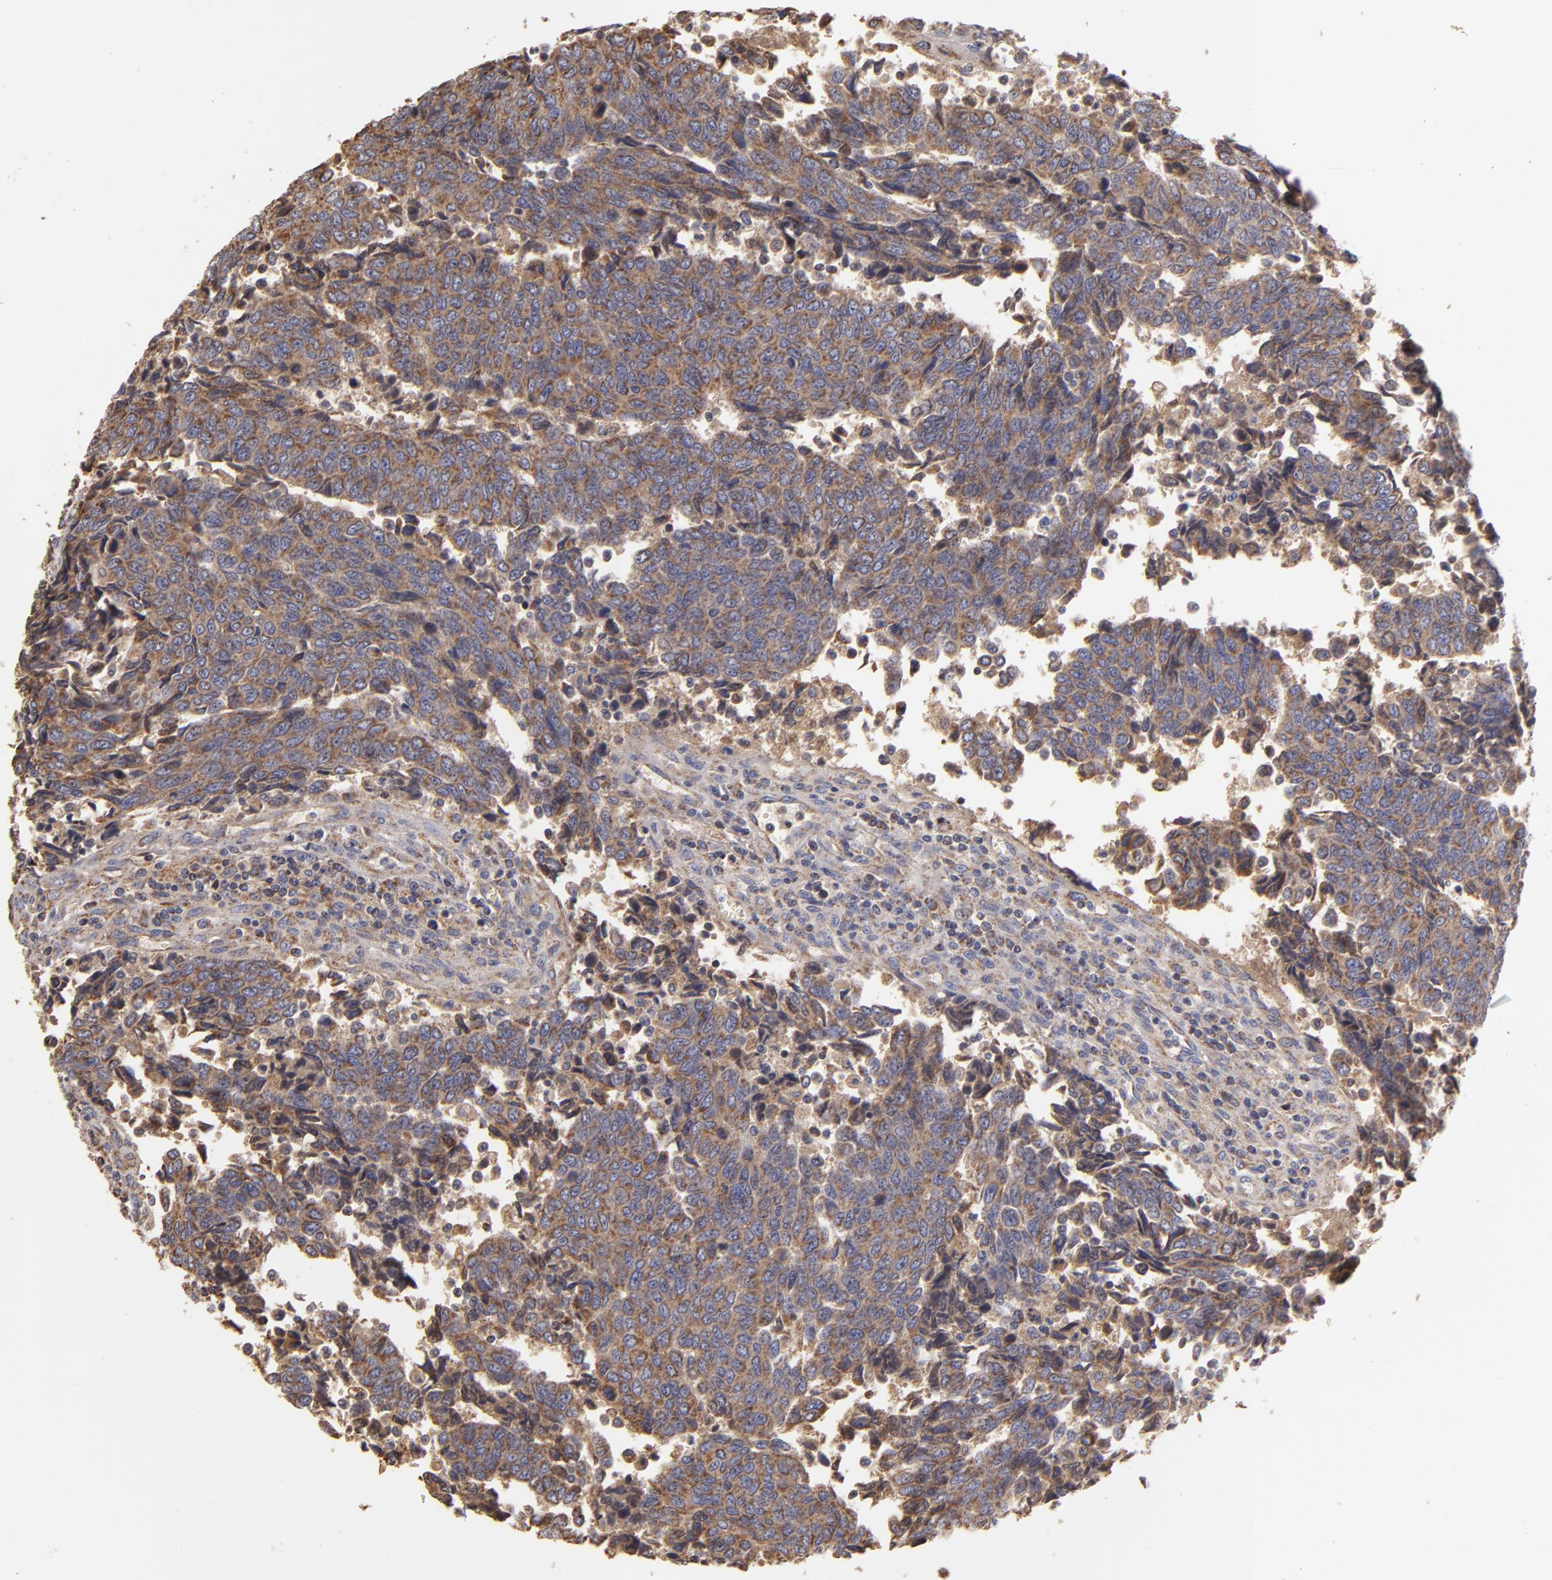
{"staining": {"intensity": "weak", "quantity": ">75%", "location": "cytoplasmic/membranous"}, "tissue": "urothelial cancer", "cell_type": "Tumor cells", "image_type": "cancer", "snomed": [{"axis": "morphology", "description": "Urothelial carcinoma, High grade"}, {"axis": "topography", "description": "Urinary bladder"}], "caption": "Brown immunohistochemical staining in urothelial cancer reveals weak cytoplasmic/membranous expression in approximately >75% of tumor cells.", "gene": "CFB", "patient": {"sex": "male", "age": 86}}